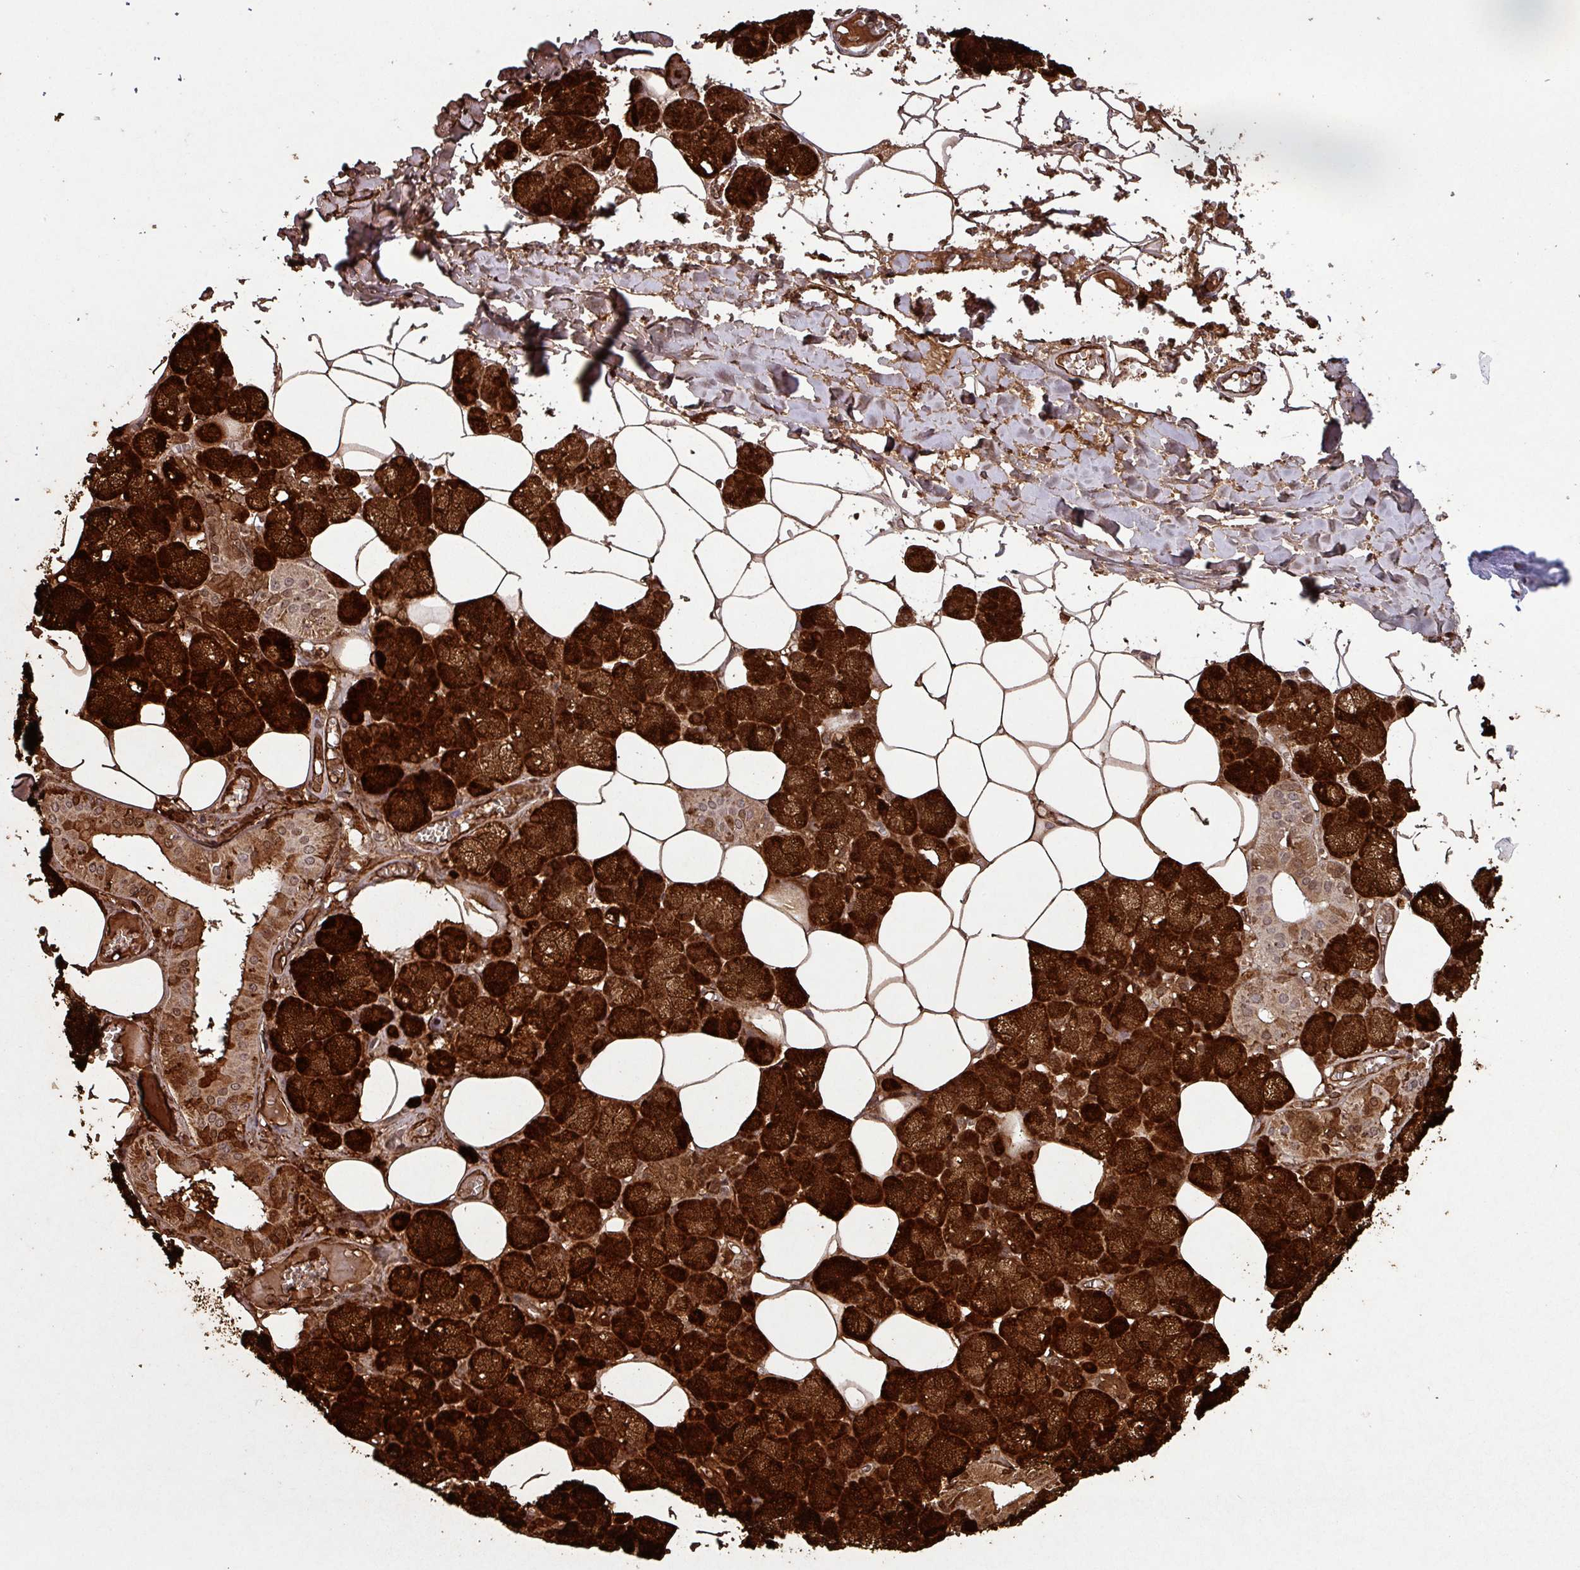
{"staining": {"intensity": "strong", "quantity": ">75%", "location": "cytoplasmic/membranous,nuclear"}, "tissue": "salivary gland", "cell_type": "Glandular cells", "image_type": "normal", "snomed": [{"axis": "morphology", "description": "Normal tissue, NOS"}, {"axis": "topography", "description": "Salivary gland"}], "caption": "Immunohistochemical staining of benign human salivary gland demonstrates >75% levels of strong cytoplasmic/membranous,nuclear protein positivity in about >75% of glandular cells. (brown staining indicates protein expression, while blue staining denotes nuclei).", "gene": "CHD3", "patient": {"sex": "male", "age": 62}}